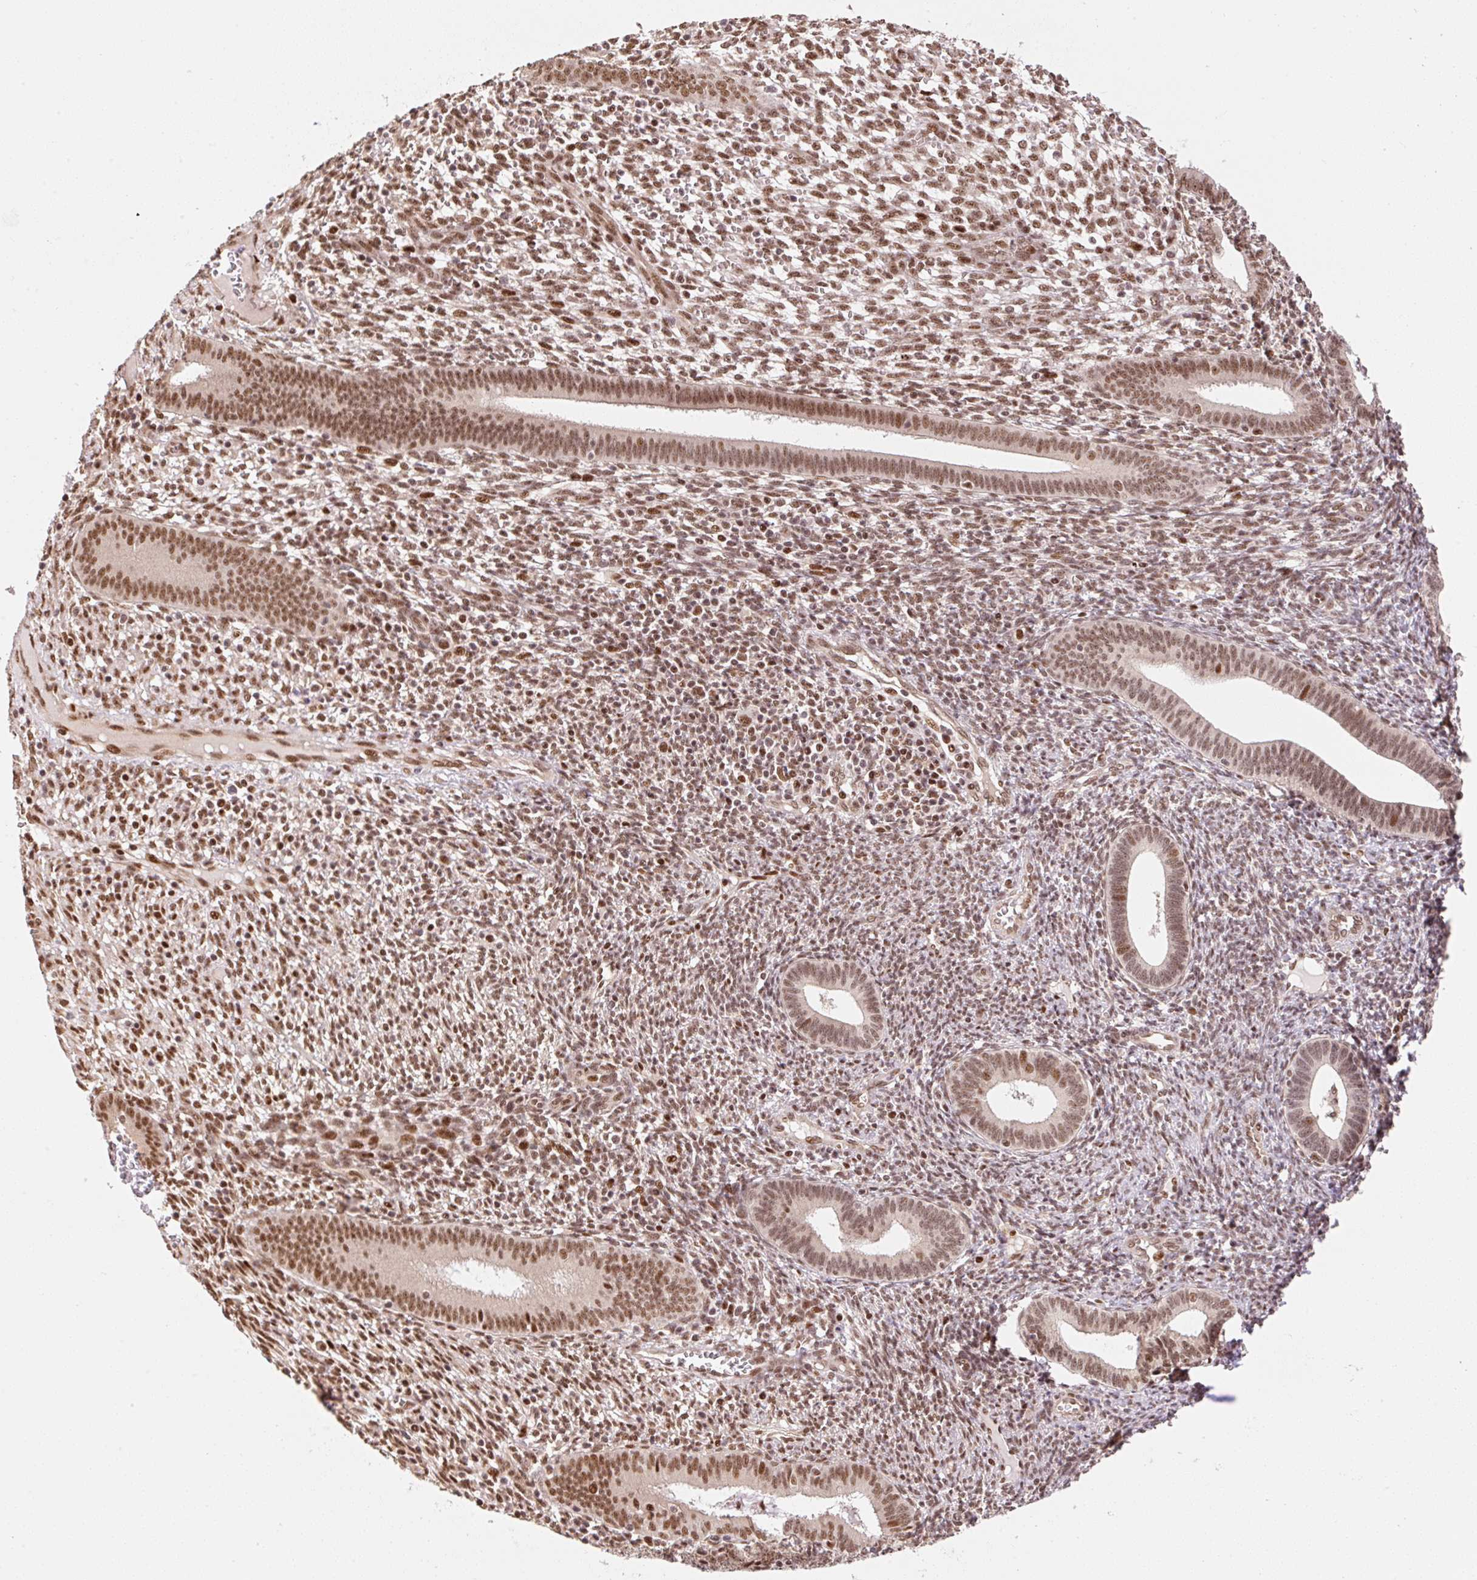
{"staining": {"intensity": "moderate", "quantity": ">75%", "location": "nuclear"}, "tissue": "endometrium", "cell_type": "Cells in endometrial stroma", "image_type": "normal", "snomed": [{"axis": "morphology", "description": "Normal tissue, NOS"}, {"axis": "topography", "description": "Endometrium"}], "caption": "Immunohistochemical staining of unremarkable human endometrium shows moderate nuclear protein positivity in about >75% of cells in endometrial stroma.", "gene": "INTS8", "patient": {"sex": "female", "age": 41}}